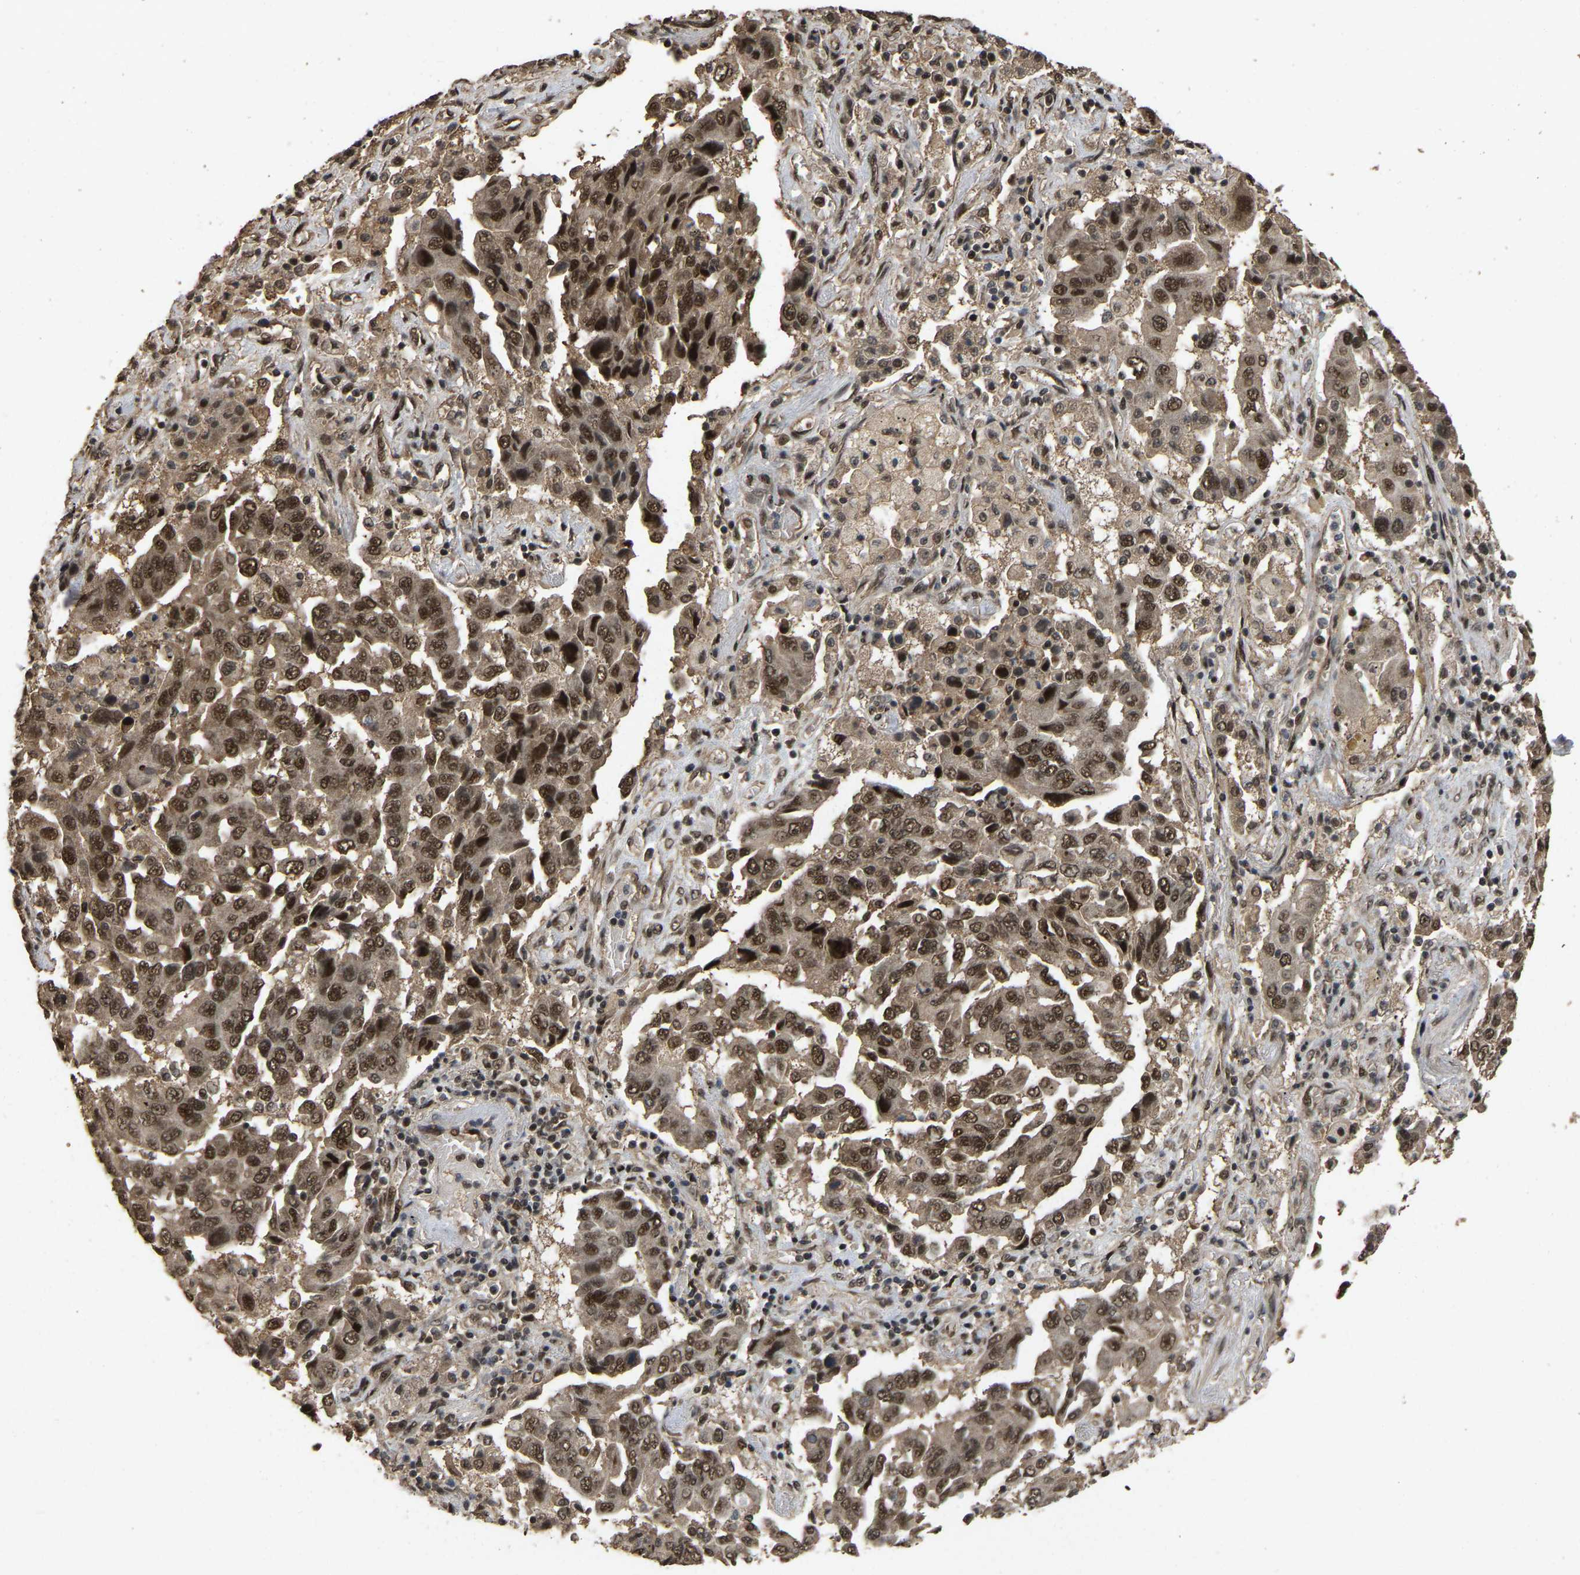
{"staining": {"intensity": "strong", "quantity": ">75%", "location": "cytoplasmic/membranous,nuclear"}, "tissue": "lung cancer", "cell_type": "Tumor cells", "image_type": "cancer", "snomed": [{"axis": "morphology", "description": "Adenocarcinoma, NOS"}, {"axis": "topography", "description": "Lung"}], "caption": "Lung adenocarcinoma stained with DAB (3,3'-diaminobenzidine) IHC shows high levels of strong cytoplasmic/membranous and nuclear staining in approximately >75% of tumor cells.", "gene": "ARHGAP23", "patient": {"sex": "female", "age": 65}}